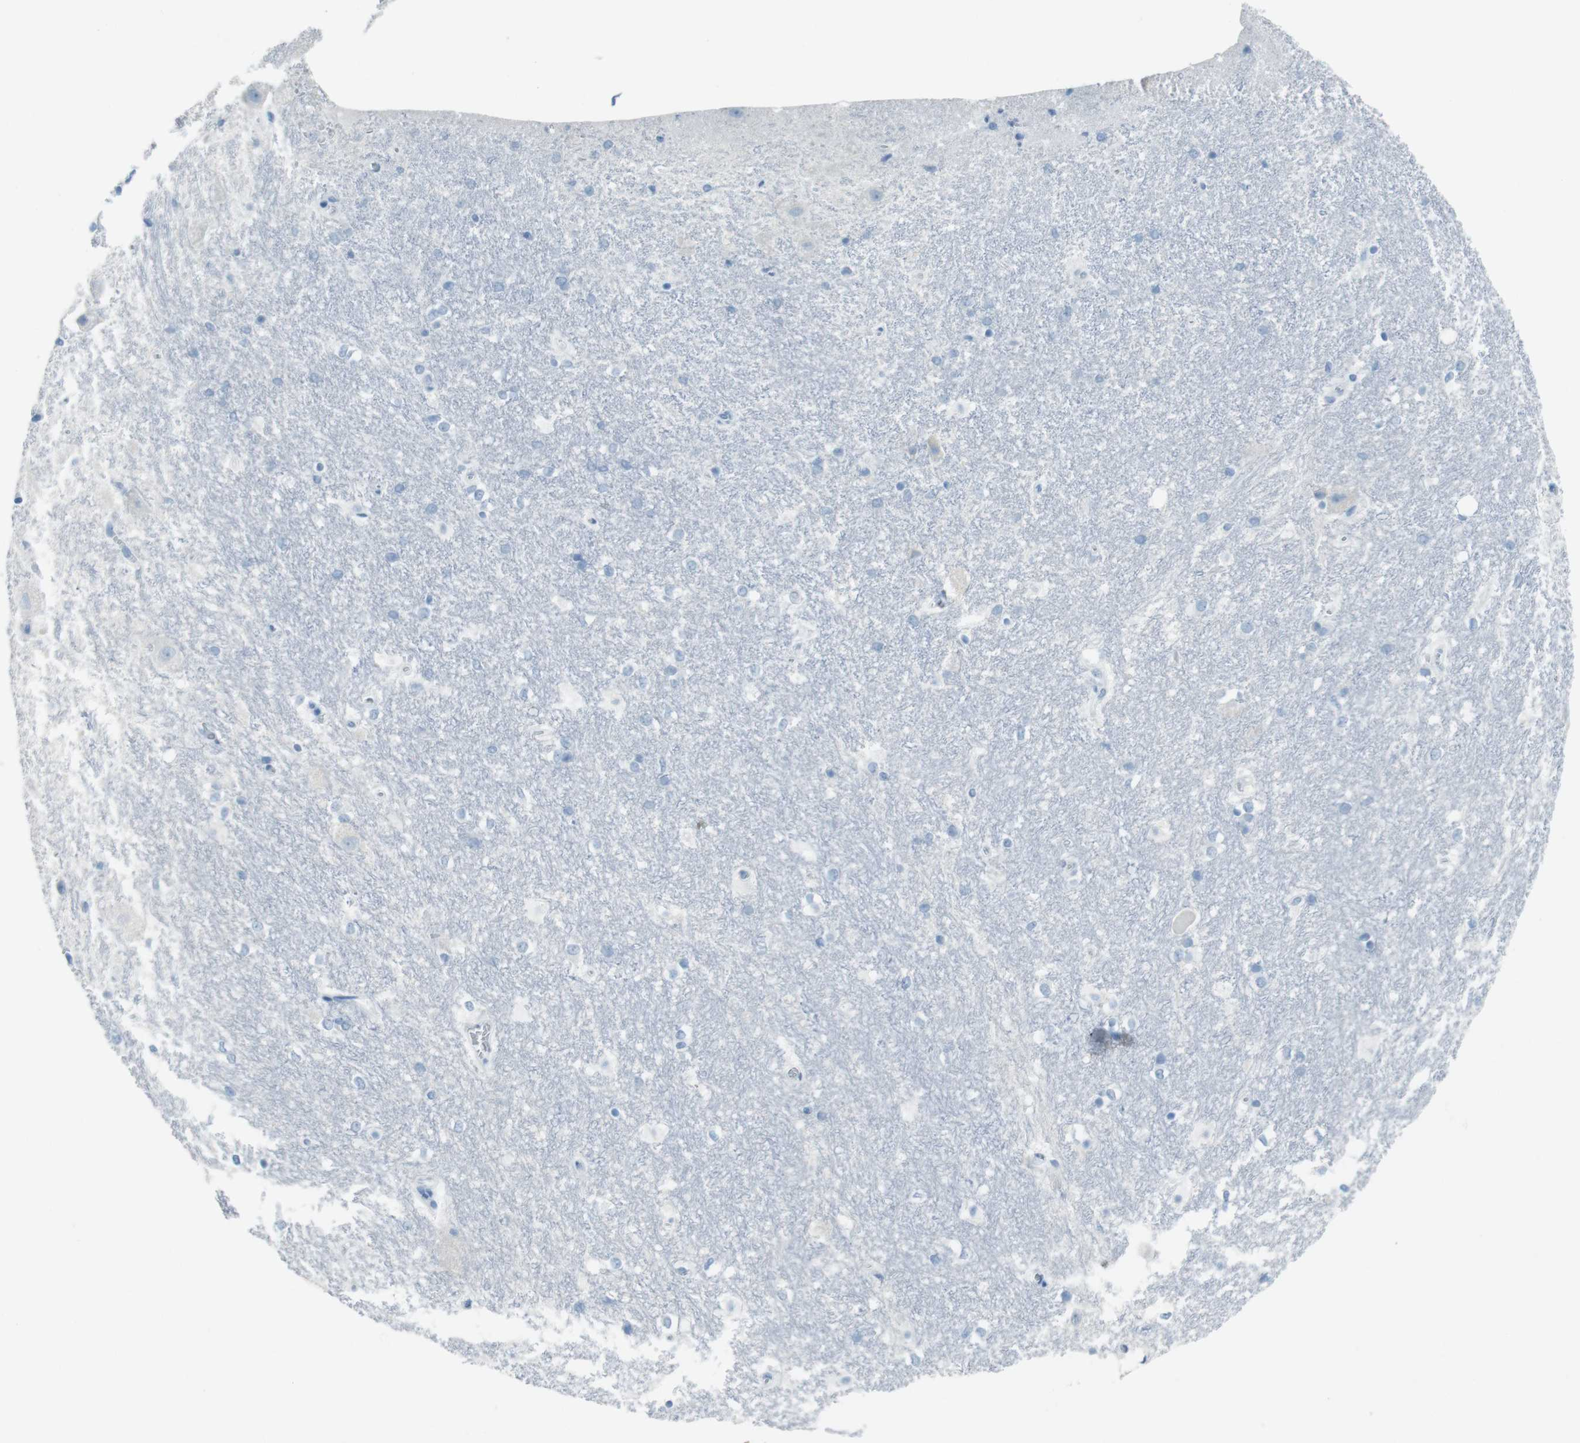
{"staining": {"intensity": "negative", "quantity": "none", "location": "none"}, "tissue": "hippocampus", "cell_type": "Glial cells", "image_type": "normal", "snomed": [{"axis": "morphology", "description": "Normal tissue, NOS"}, {"axis": "topography", "description": "Hippocampus"}], "caption": "Immunohistochemical staining of unremarkable human hippocampus demonstrates no significant expression in glial cells. (Immunohistochemistry (ihc), brightfield microscopy, high magnification).", "gene": "TMEM207", "patient": {"sex": "female", "age": 19}}